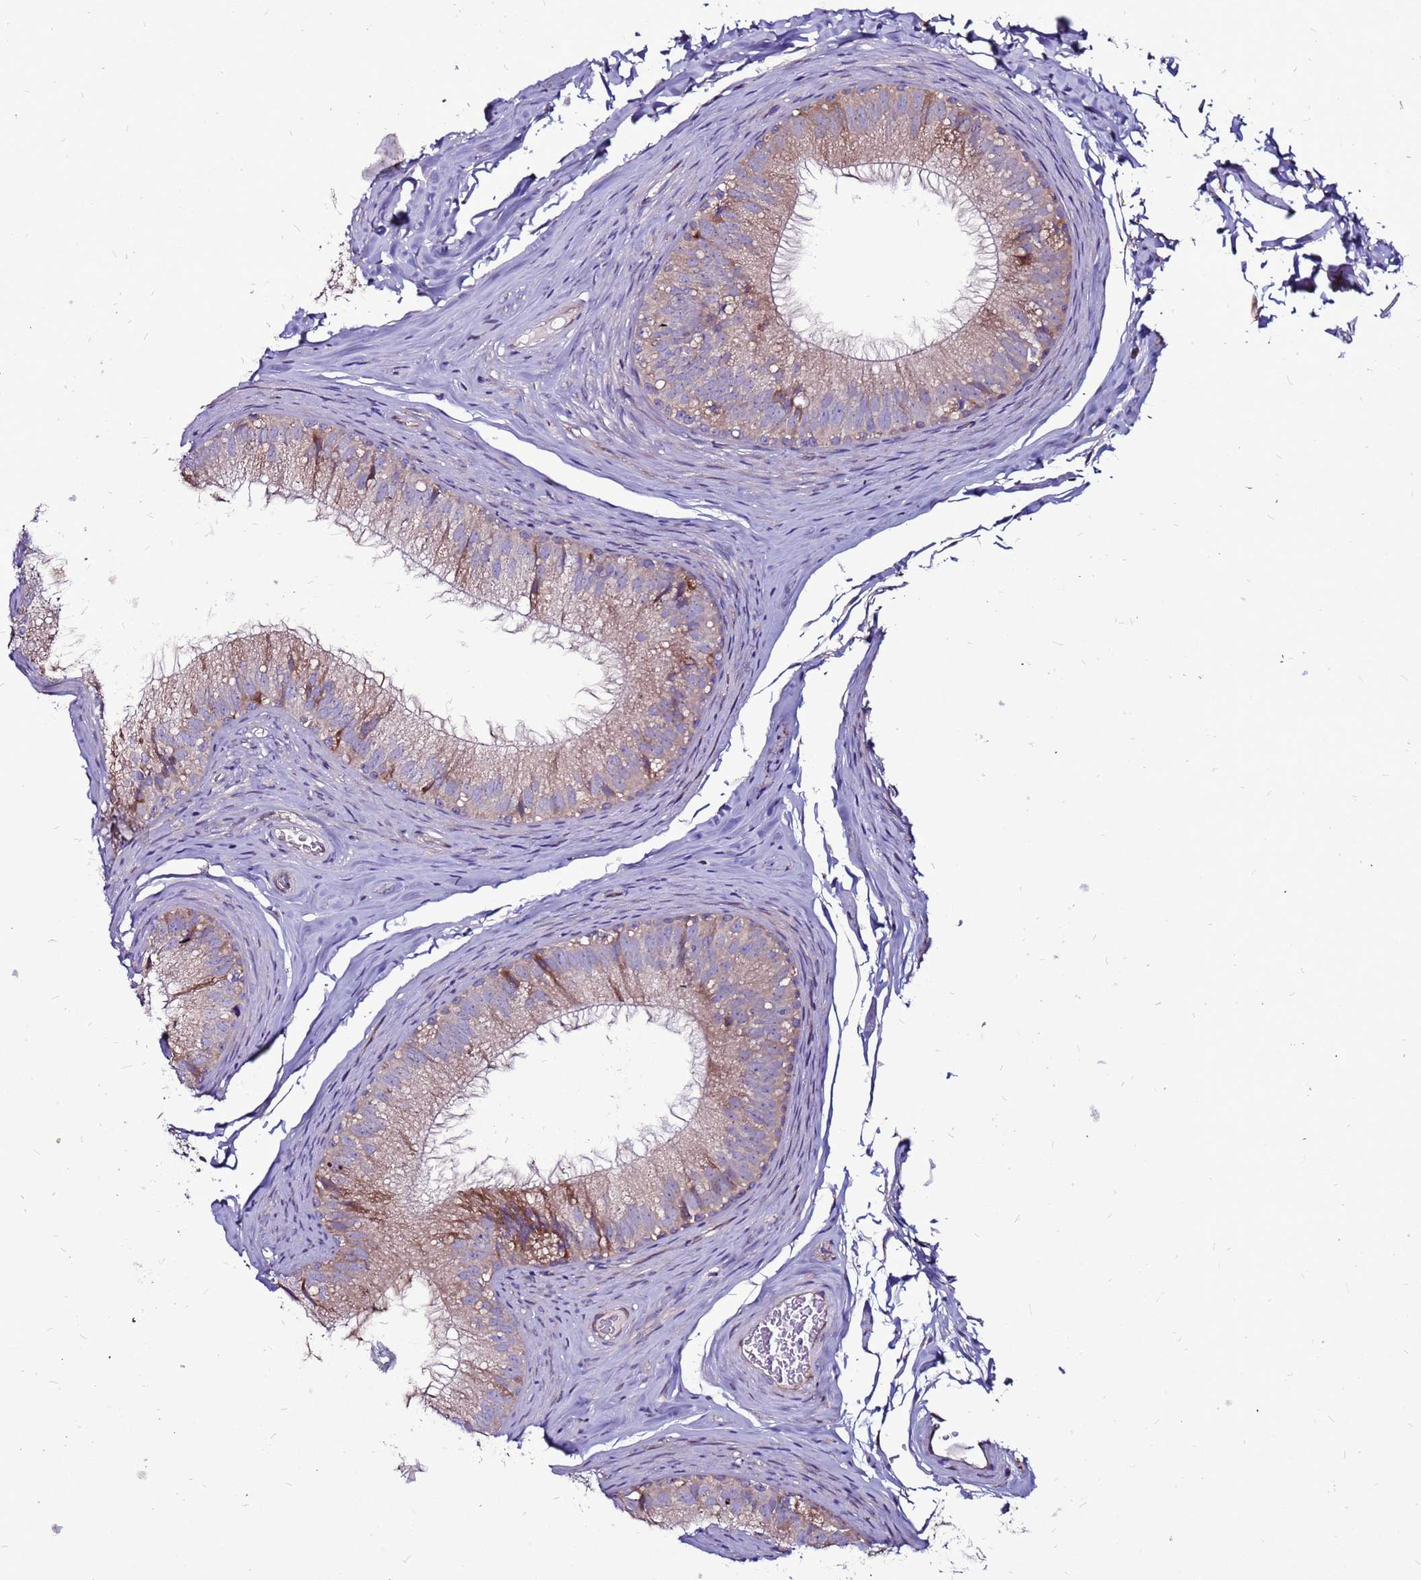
{"staining": {"intensity": "moderate", "quantity": "25%-75%", "location": "cytoplasmic/membranous"}, "tissue": "epididymis", "cell_type": "Glandular cells", "image_type": "normal", "snomed": [{"axis": "morphology", "description": "Normal tissue, NOS"}, {"axis": "topography", "description": "Epididymis"}], "caption": "High-magnification brightfield microscopy of normal epididymis stained with DAB (3,3'-diaminobenzidine) (brown) and counterstained with hematoxylin (blue). glandular cells exhibit moderate cytoplasmic/membranous positivity is present in approximately25%-75% of cells.", "gene": "GPN3", "patient": {"sex": "male", "age": 34}}